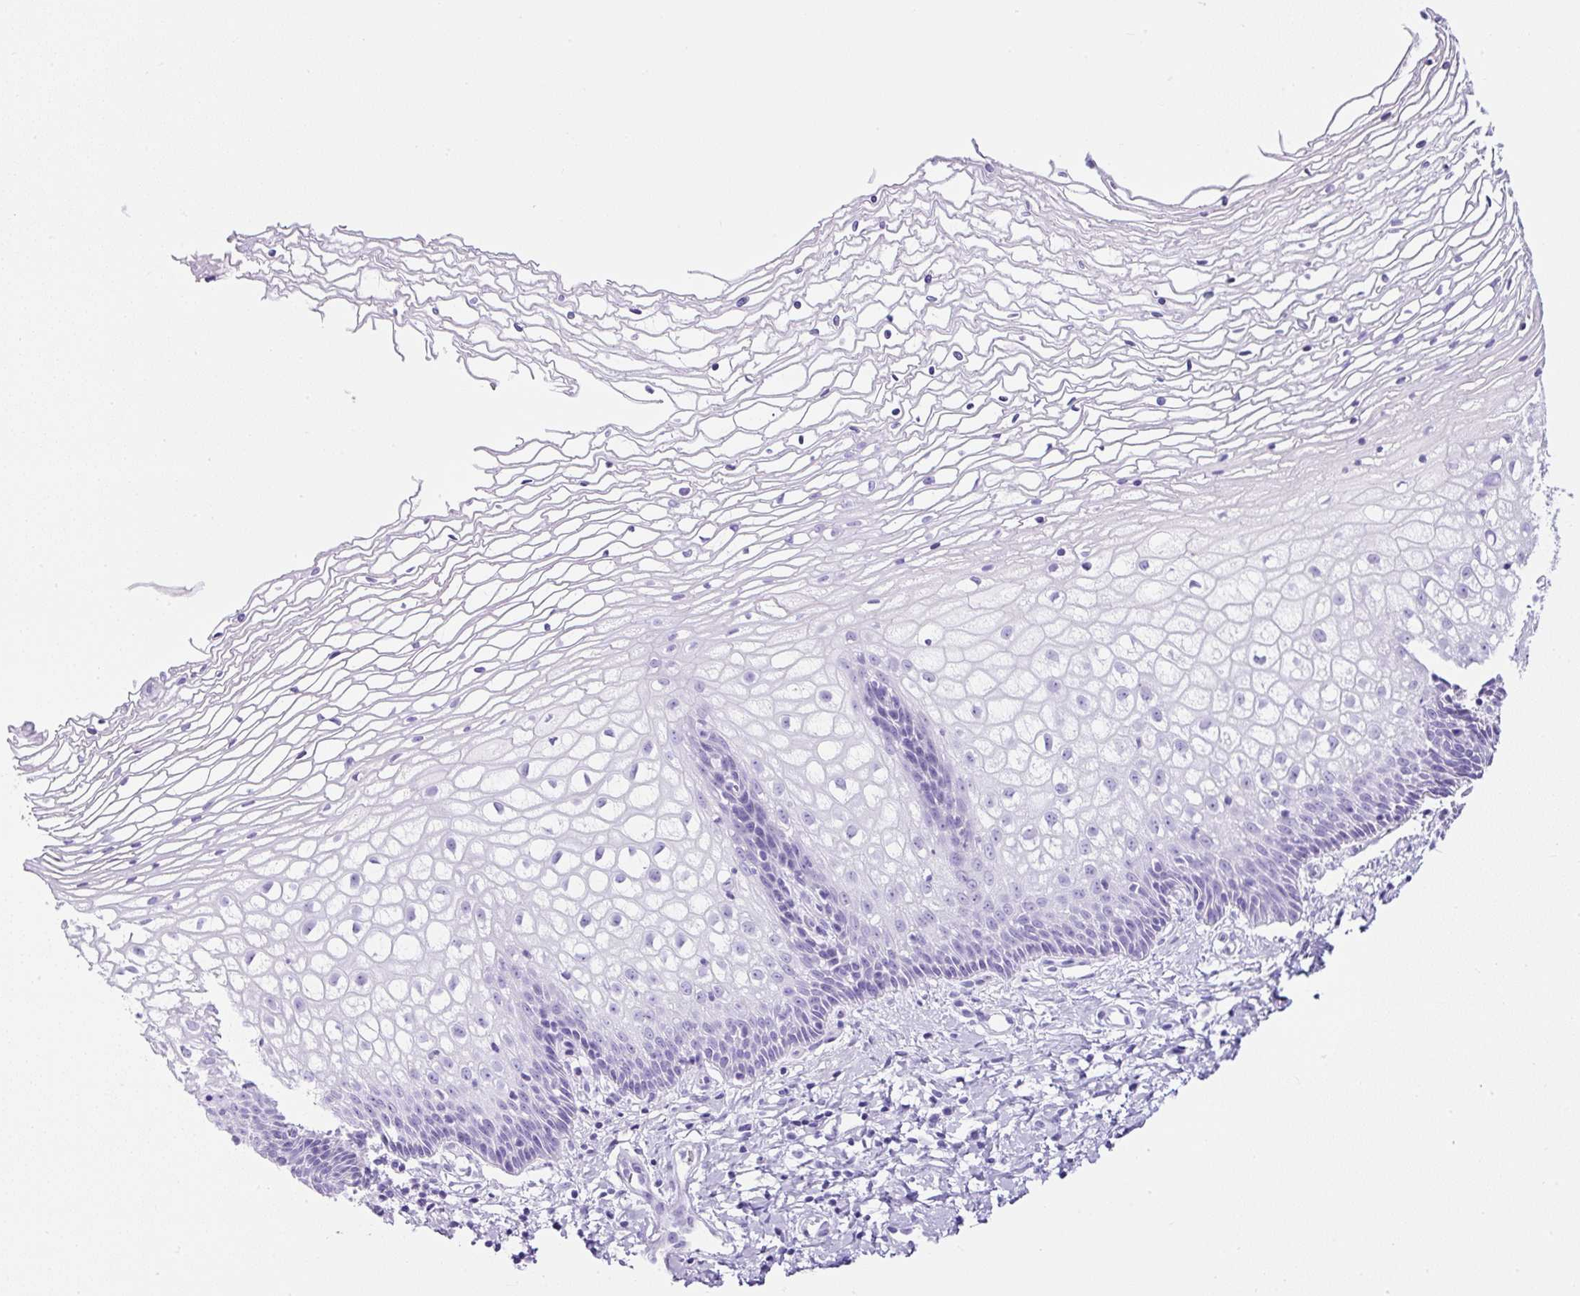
{"staining": {"intensity": "negative", "quantity": "none", "location": "none"}, "tissue": "cervix", "cell_type": "Glandular cells", "image_type": "normal", "snomed": [{"axis": "morphology", "description": "Normal tissue, NOS"}, {"axis": "topography", "description": "Cervix"}], "caption": "Immunohistochemical staining of benign cervix exhibits no significant expression in glandular cells. The staining was performed using DAB (3,3'-diaminobenzidine) to visualize the protein expression in brown, while the nuclei were stained in blue with hematoxylin (Magnification: 20x).", "gene": "TMEM200B", "patient": {"sex": "female", "age": 36}}